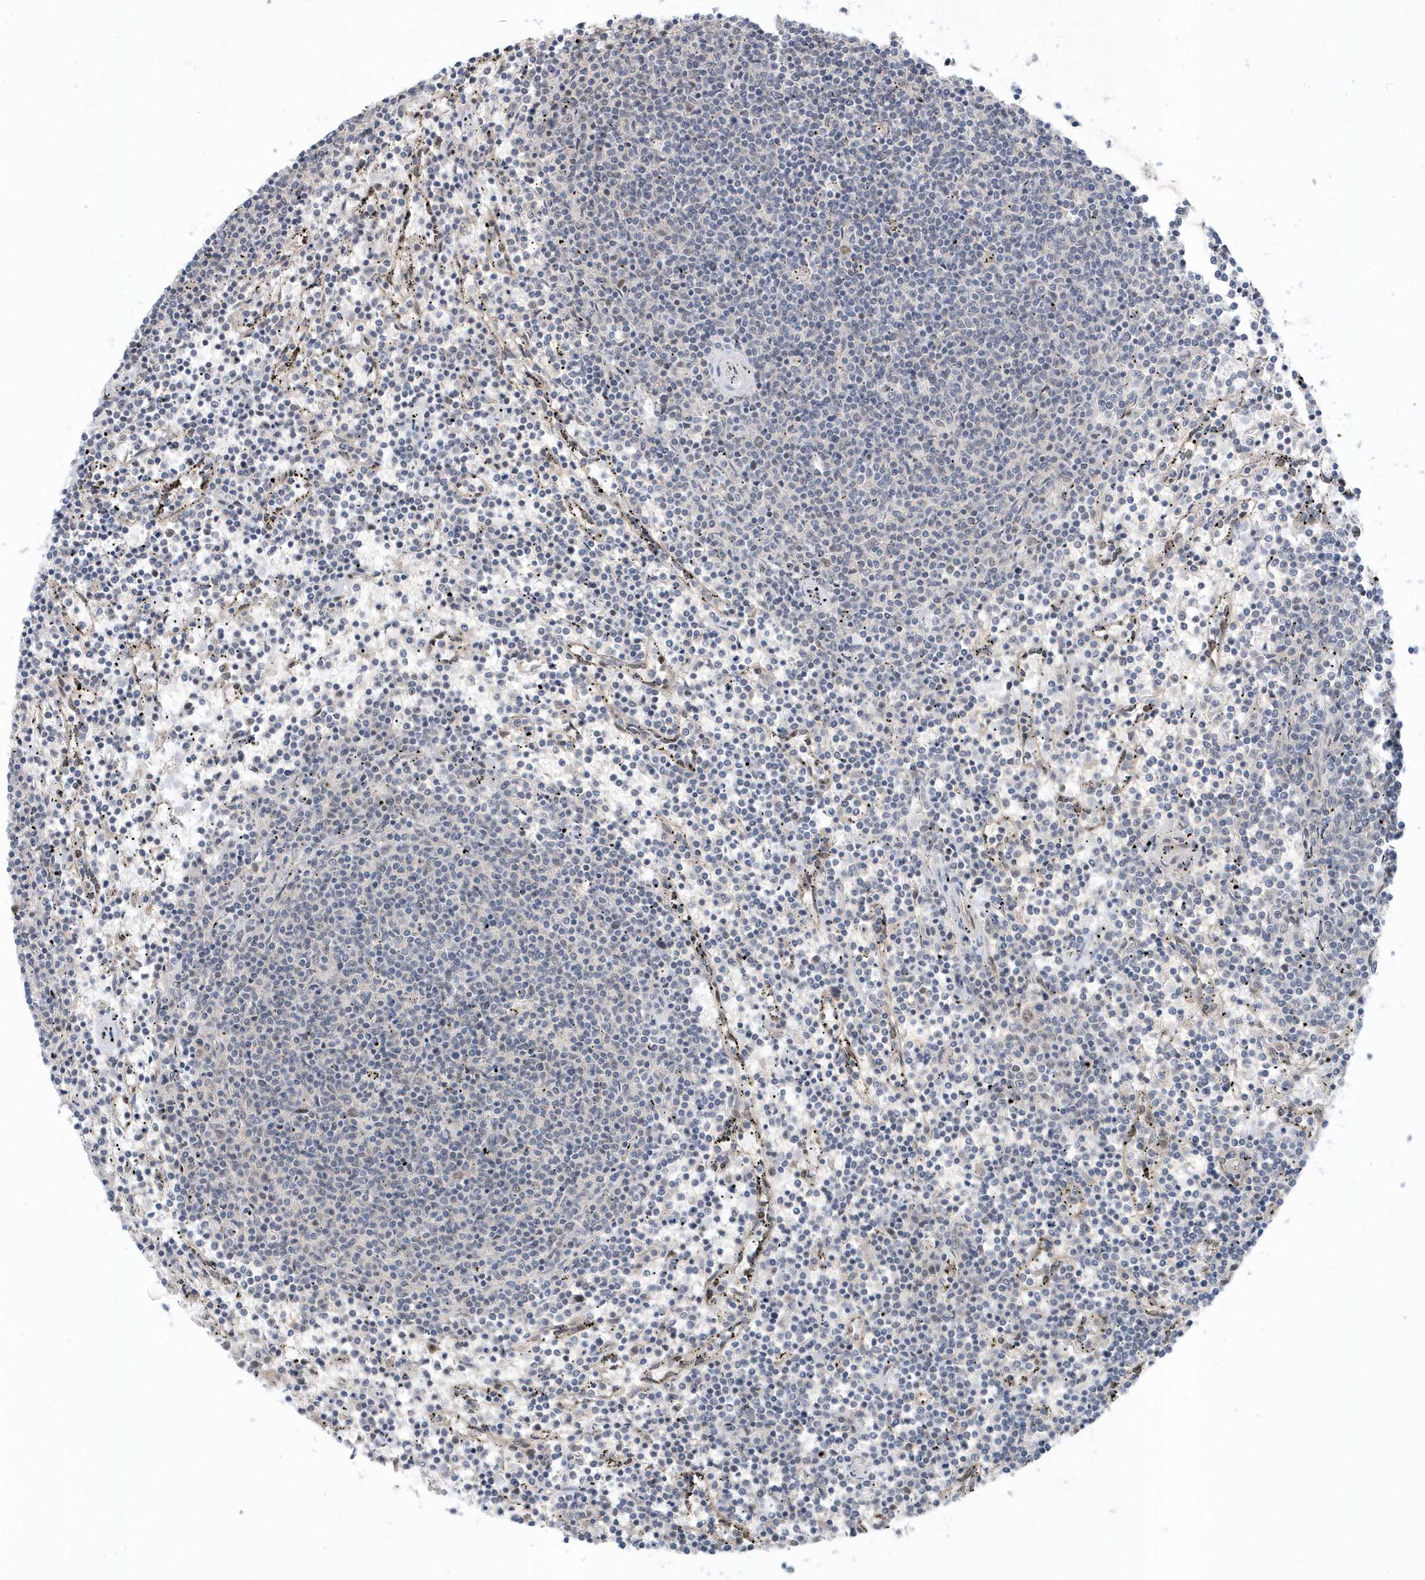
{"staining": {"intensity": "negative", "quantity": "none", "location": "none"}, "tissue": "lymphoma", "cell_type": "Tumor cells", "image_type": "cancer", "snomed": [{"axis": "morphology", "description": "Malignant lymphoma, non-Hodgkin's type, Low grade"}, {"axis": "topography", "description": "Spleen"}], "caption": "High power microscopy histopathology image of an immunohistochemistry image of lymphoma, revealing no significant expression in tumor cells. (Brightfield microscopy of DAB IHC at high magnification).", "gene": "USP53", "patient": {"sex": "female", "age": 50}}